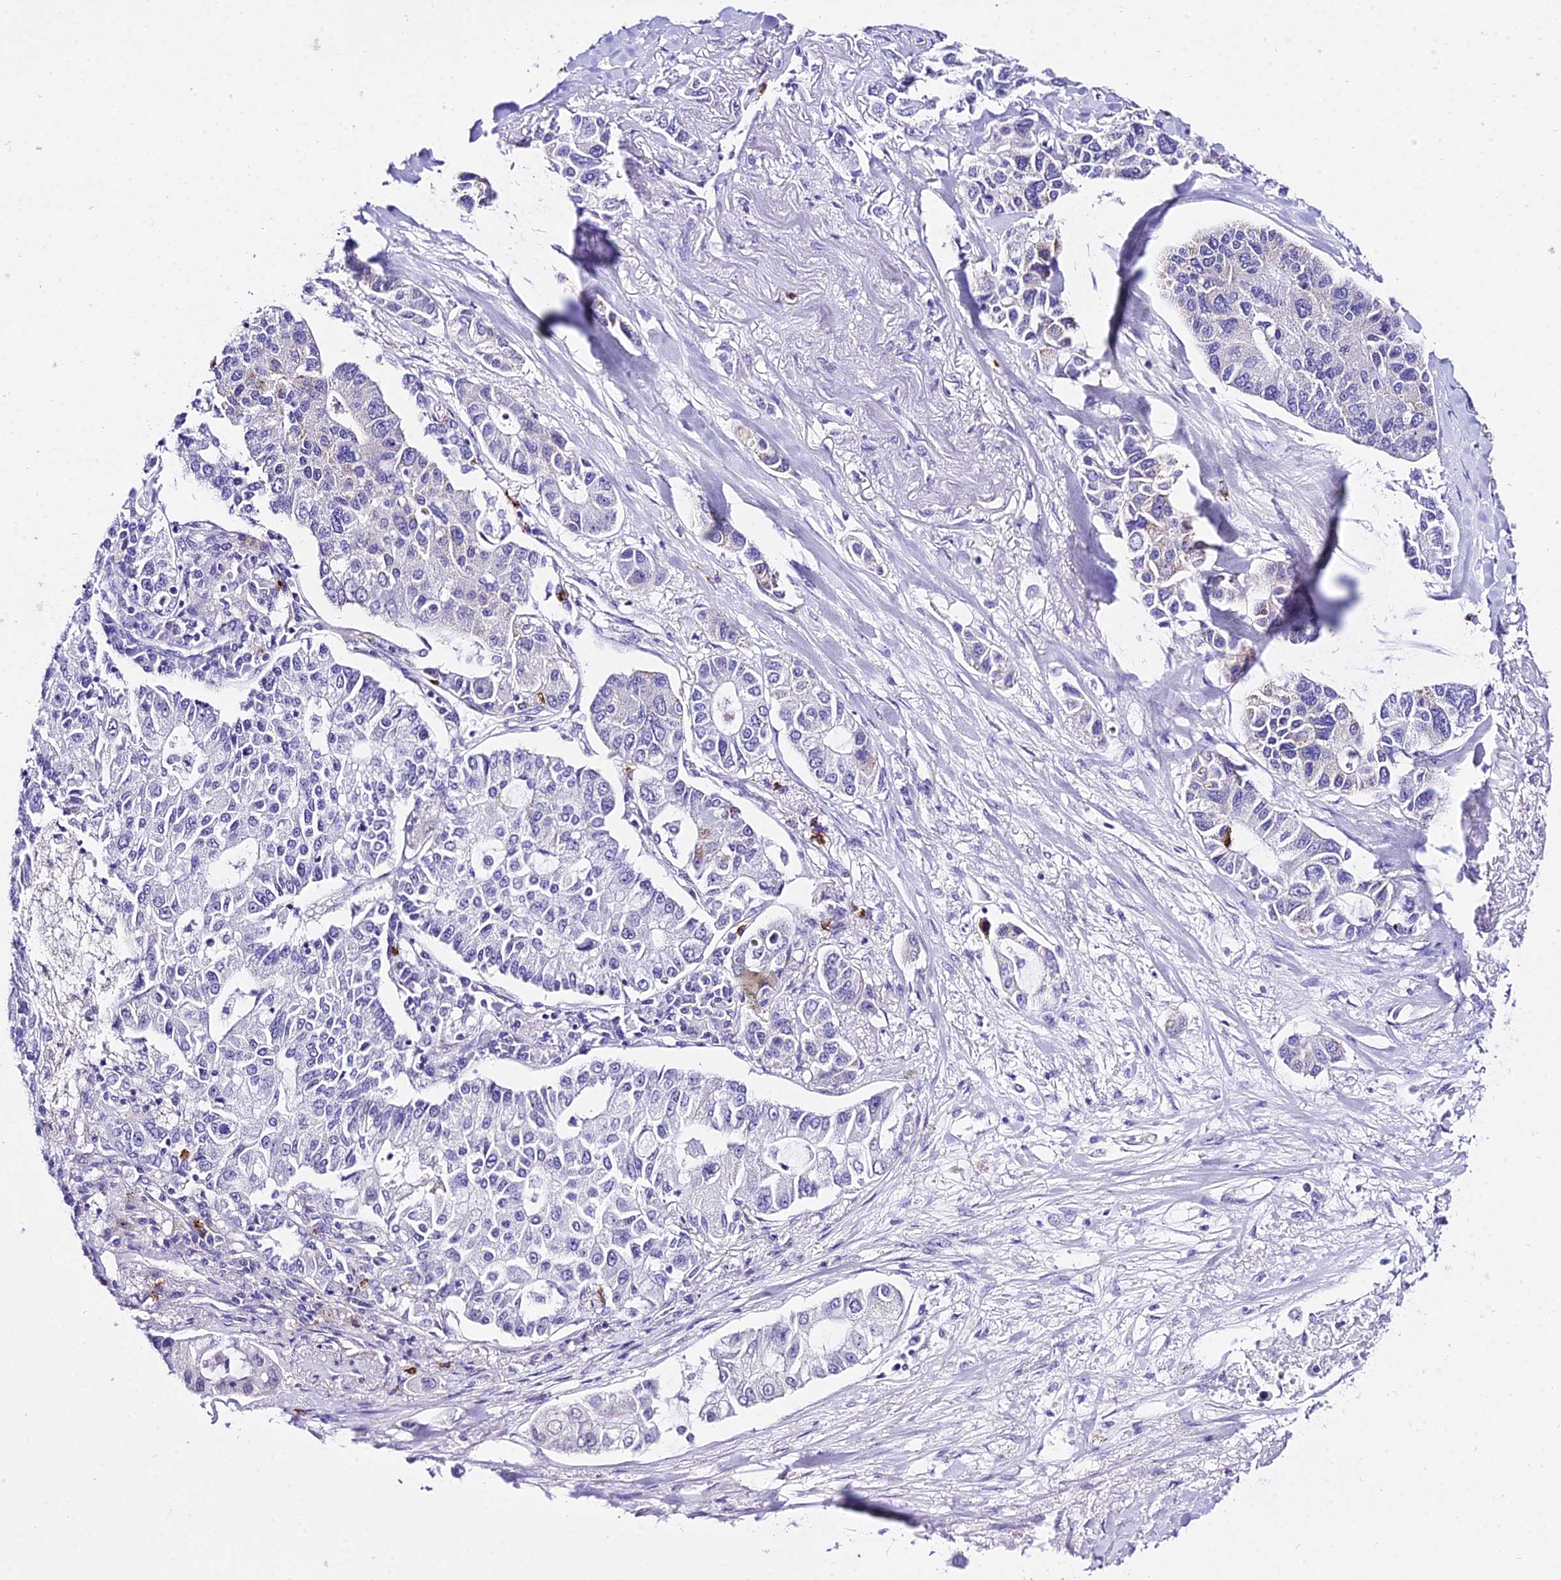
{"staining": {"intensity": "negative", "quantity": "none", "location": "none"}, "tissue": "lung cancer", "cell_type": "Tumor cells", "image_type": "cancer", "snomed": [{"axis": "morphology", "description": "Adenocarcinoma, NOS"}, {"axis": "topography", "description": "Lung"}], "caption": "Immunohistochemical staining of human lung adenocarcinoma exhibits no significant staining in tumor cells.", "gene": "POLR2I", "patient": {"sex": "male", "age": 49}}